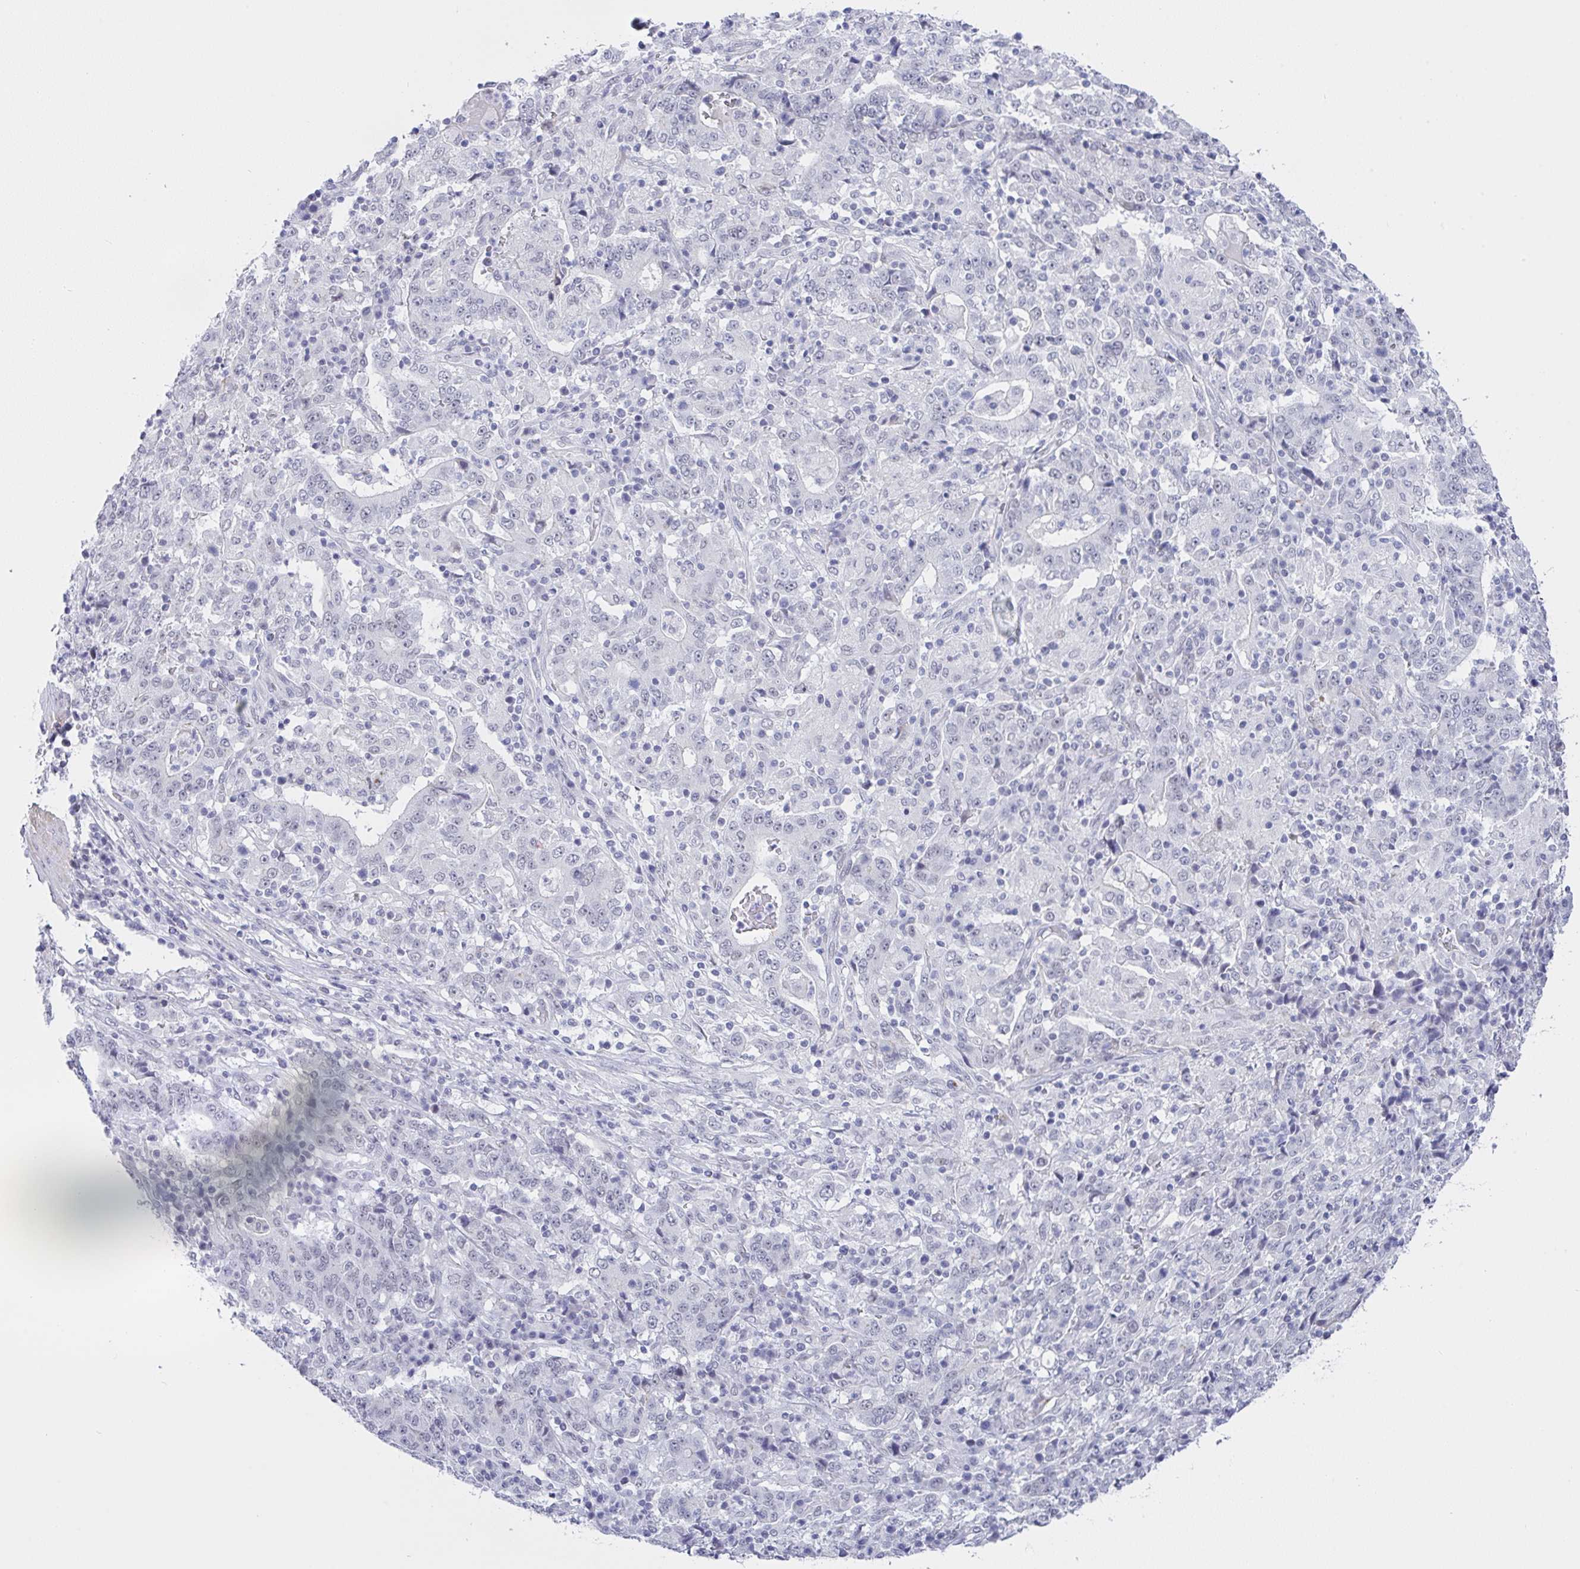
{"staining": {"intensity": "negative", "quantity": "none", "location": "none"}, "tissue": "stomach cancer", "cell_type": "Tumor cells", "image_type": "cancer", "snomed": [{"axis": "morphology", "description": "Normal tissue, NOS"}, {"axis": "morphology", "description": "Adenocarcinoma, NOS"}, {"axis": "topography", "description": "Stomach, upper"}, {"axis": "topography", "description": "Stomach"}], "caption": "This is an IHC micrograph of human stomach adenocarcinoma. There is no expression in tumor cells.", "gene": "FBXL22", "patient": {"sex": "male", "age": 59}}